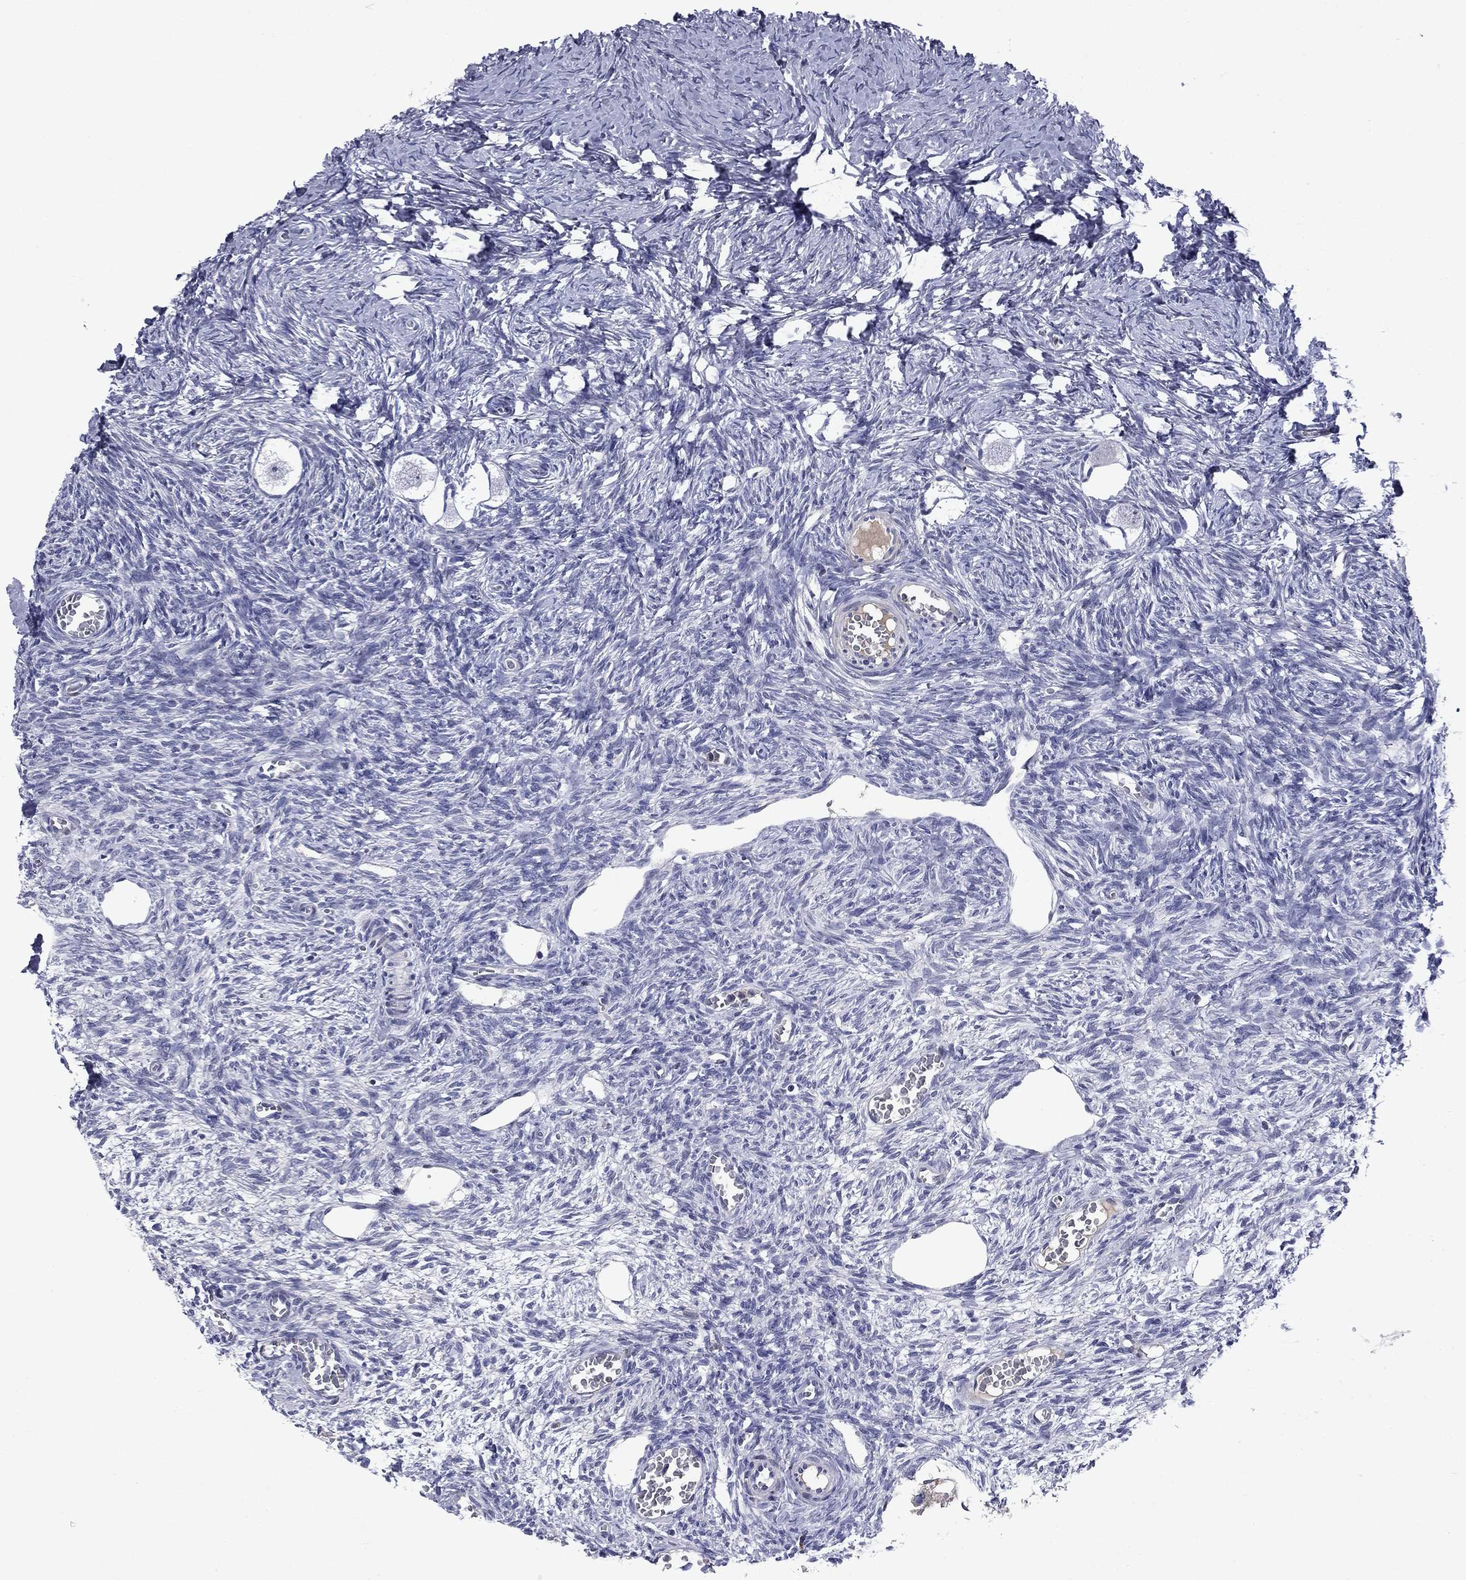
{"staining": {"intensity": "negative", "quantity": "none", "location": "none"}, "tissue": "ovary", "cell_type": "Follicle cells", "image_type": "normal", "snomed": [{"axis": "morphology", "description": "Normal tissue, NOS"}, {"axis": "topography", "description": "Ovary"}], "caption": "Ovary stained for a protein using immunohistochemistry (IHC) exhibits no positivity follicle cells.", "gene": "ECM1", "patient": {"sex": "female", "age": 27}}